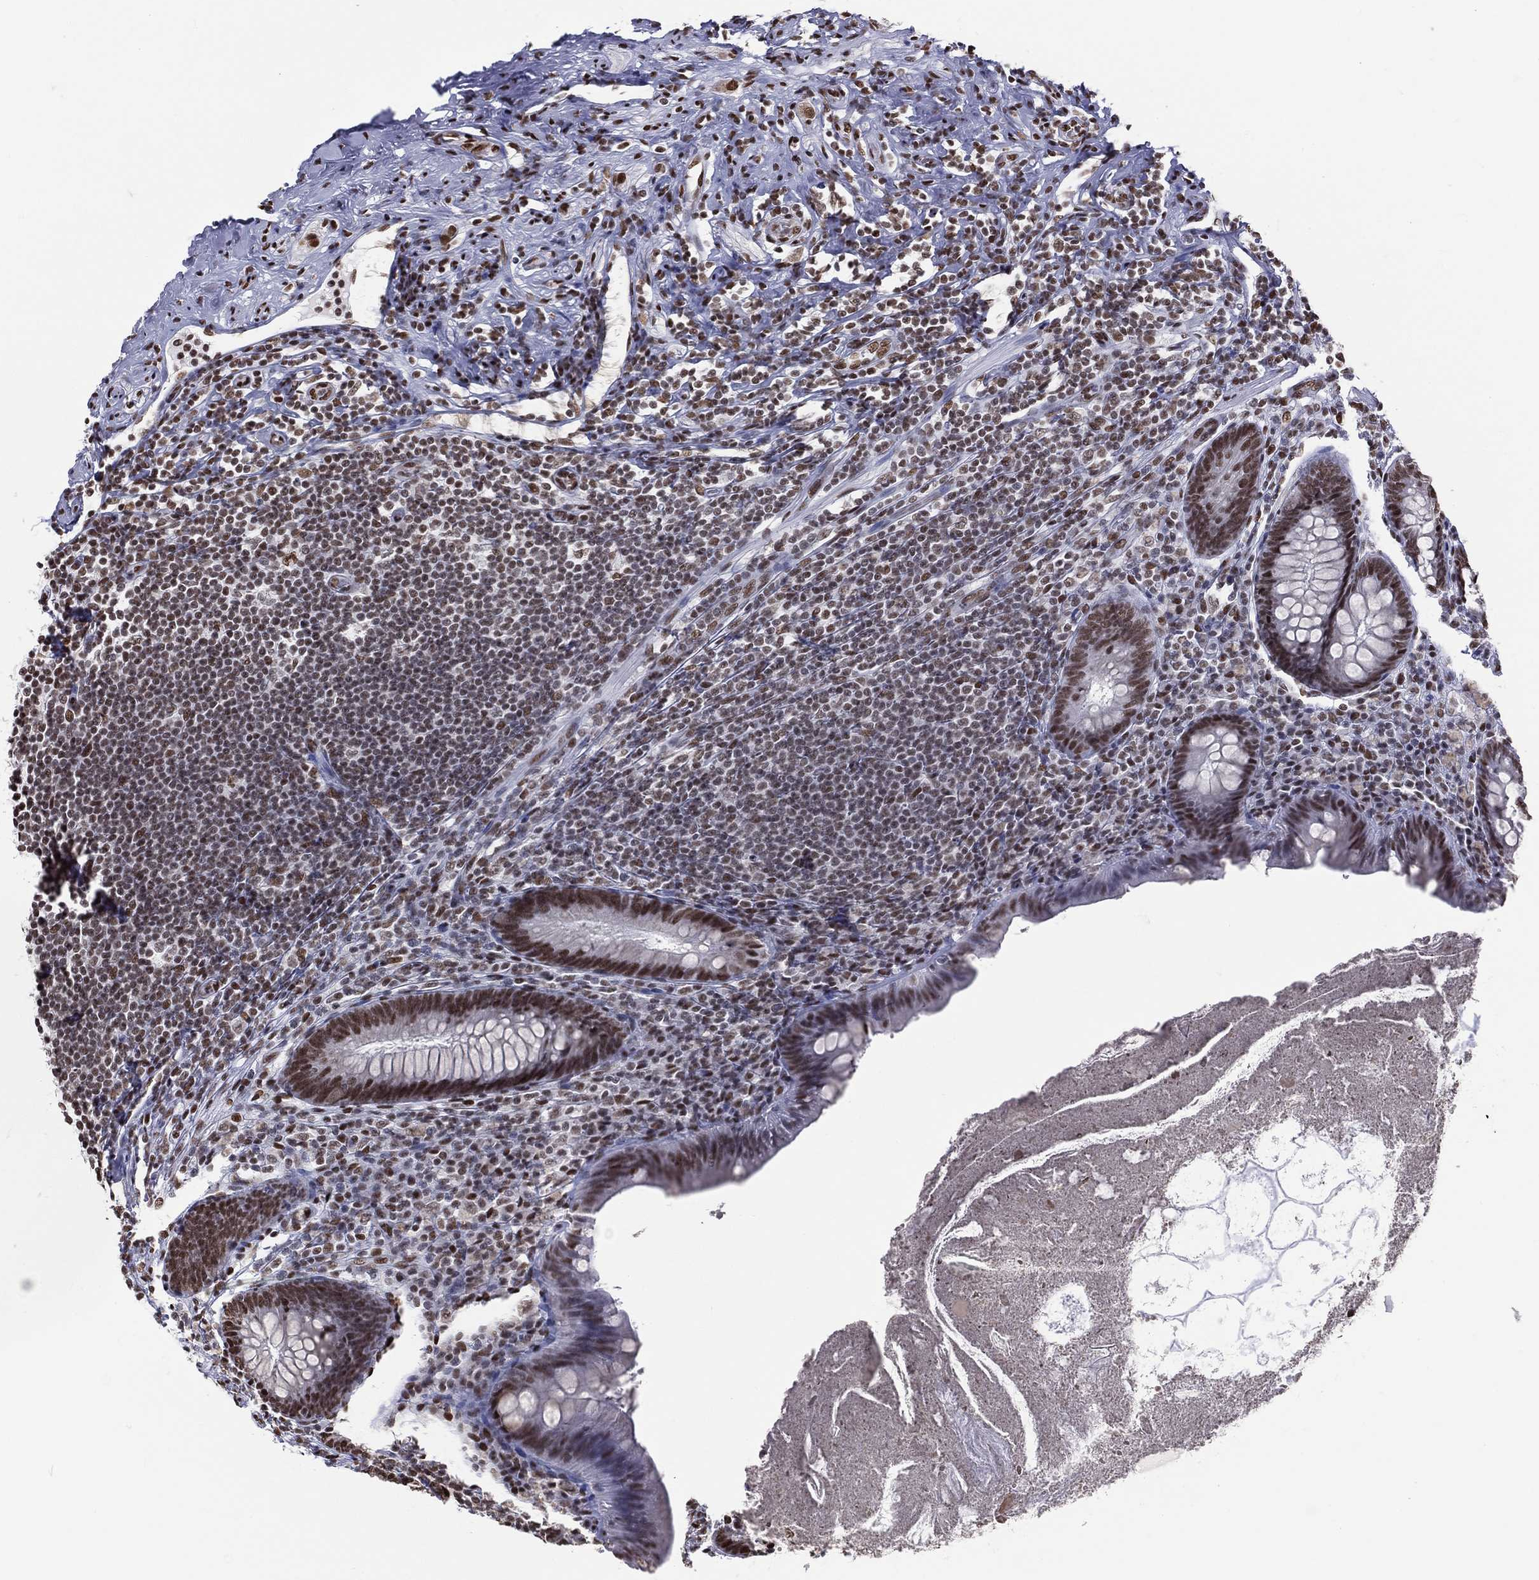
{"staining": {"intensity": "strong", "quantity": ">75%", "location": "nuclear"}, "tissue": "appendix", "cell_type": "Glandular cells", "image_type": "normal", "snomed": [{"axis": "morphology", "description": "Normal tissue, NOS"}, {"axis": "topography", "description": "Appendix"}], "caption": "This micrograph exhibits IHC staining of unremarkable human appendix, with high strong nuclear positivity in about >75% of glandular cells.", "gene": "ZNF7", "patient": {"sex": "male", "age": 47}}